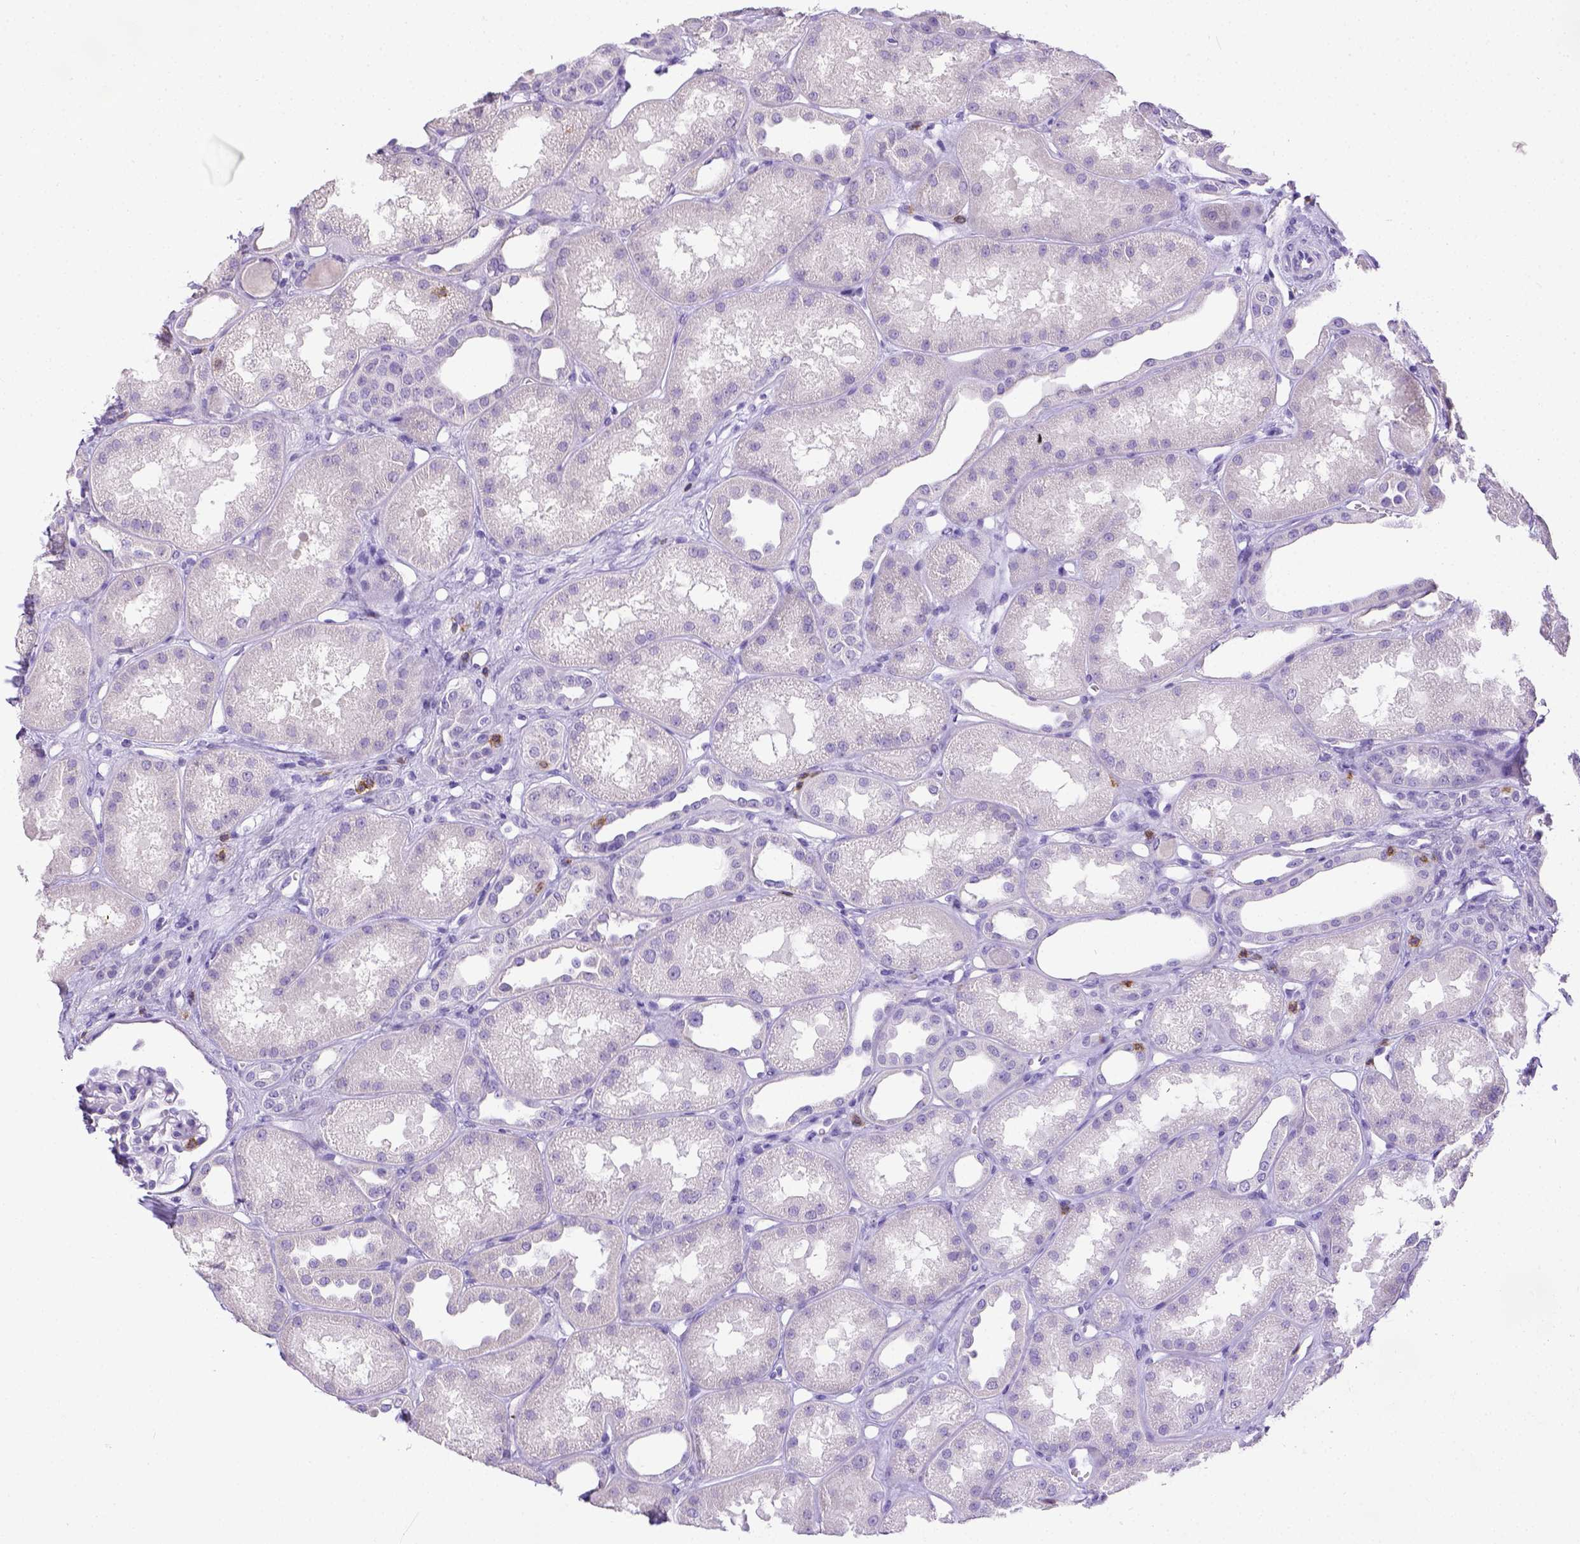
{"staining": {"intensity": "negative", "quantity": "none", "location": "none"}, "tissue": "kidney", "cell_type": "Cells in glomeruli", "image_type": "normal", "snomed": [{"axis": "morphology", "description": "Normal tissue, NOS"}, {"axis": "topography", "description": "Kidney"}], "caption": "This is an immunohistochemistry (IHC) photomicrograph of unremarkable kidney. There is no staining in cells in glomeruli.", "gene": "CD3E", "patient": {"sex": "male", "age": 61}}